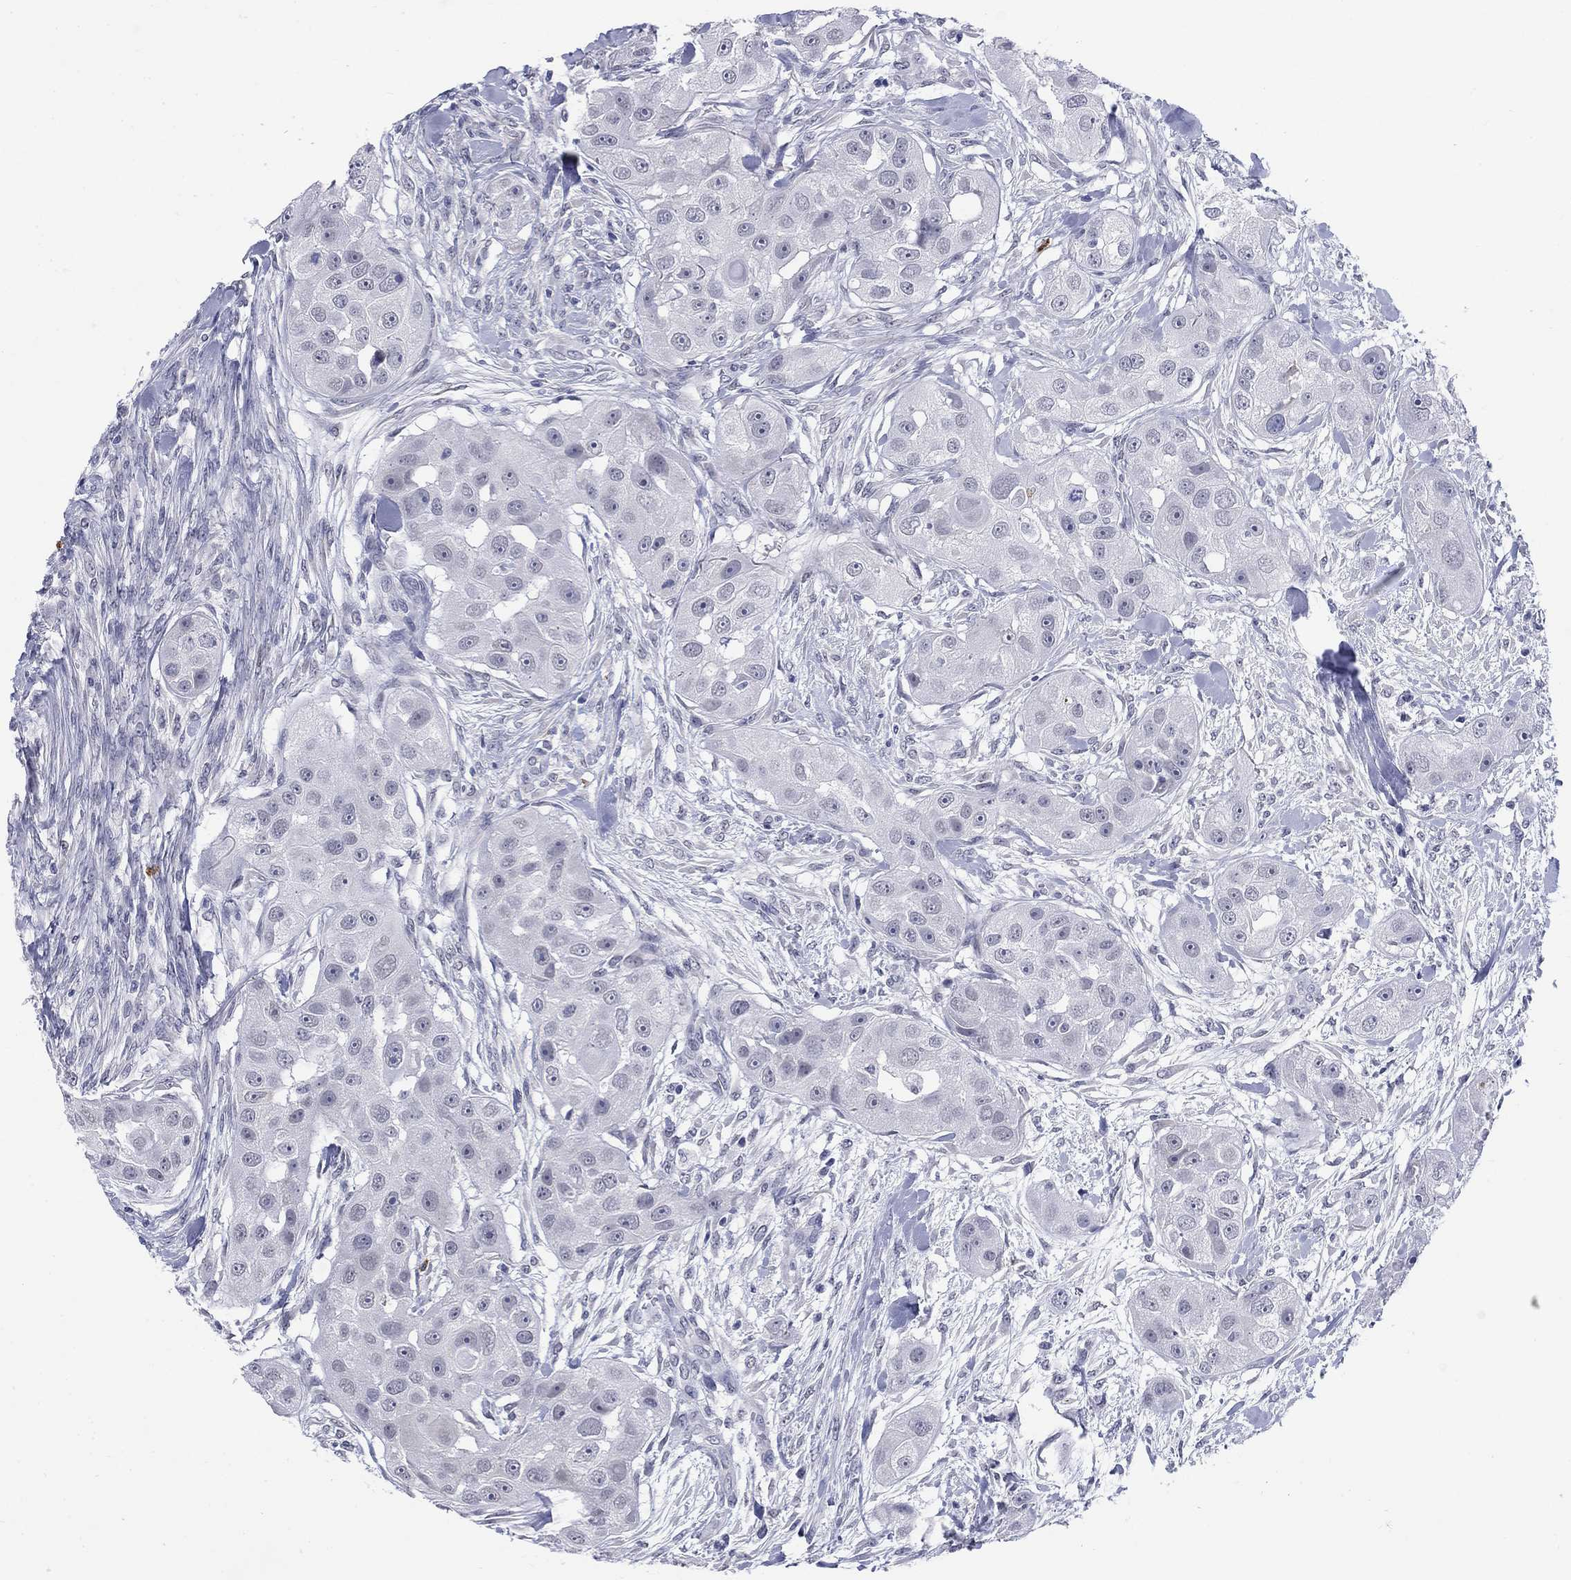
{"staining": {"intensity": "negative", "quantity": "none", "location": "none"}, "tissue": "head and neck cancer", "cell_type": "Tumor cells", "image_type": "cancer", "snomed": [{"axis": "morphology", "description": "Squamous cell carcinoma, NOS"}, {"axis": "topography", "description": "Head-Neck"}], "caption": "Tumor cells show no significant protein positivity in head and neck cancer (squamous cell carcinoma). The staining was performed using DAB to visualize the protein expression in brown, while the nuclei were stained in blue with hematoxylin (Magnification: 20x).", "gene": "ECEL1", "patient": {"sex": "male", "age": 51}}